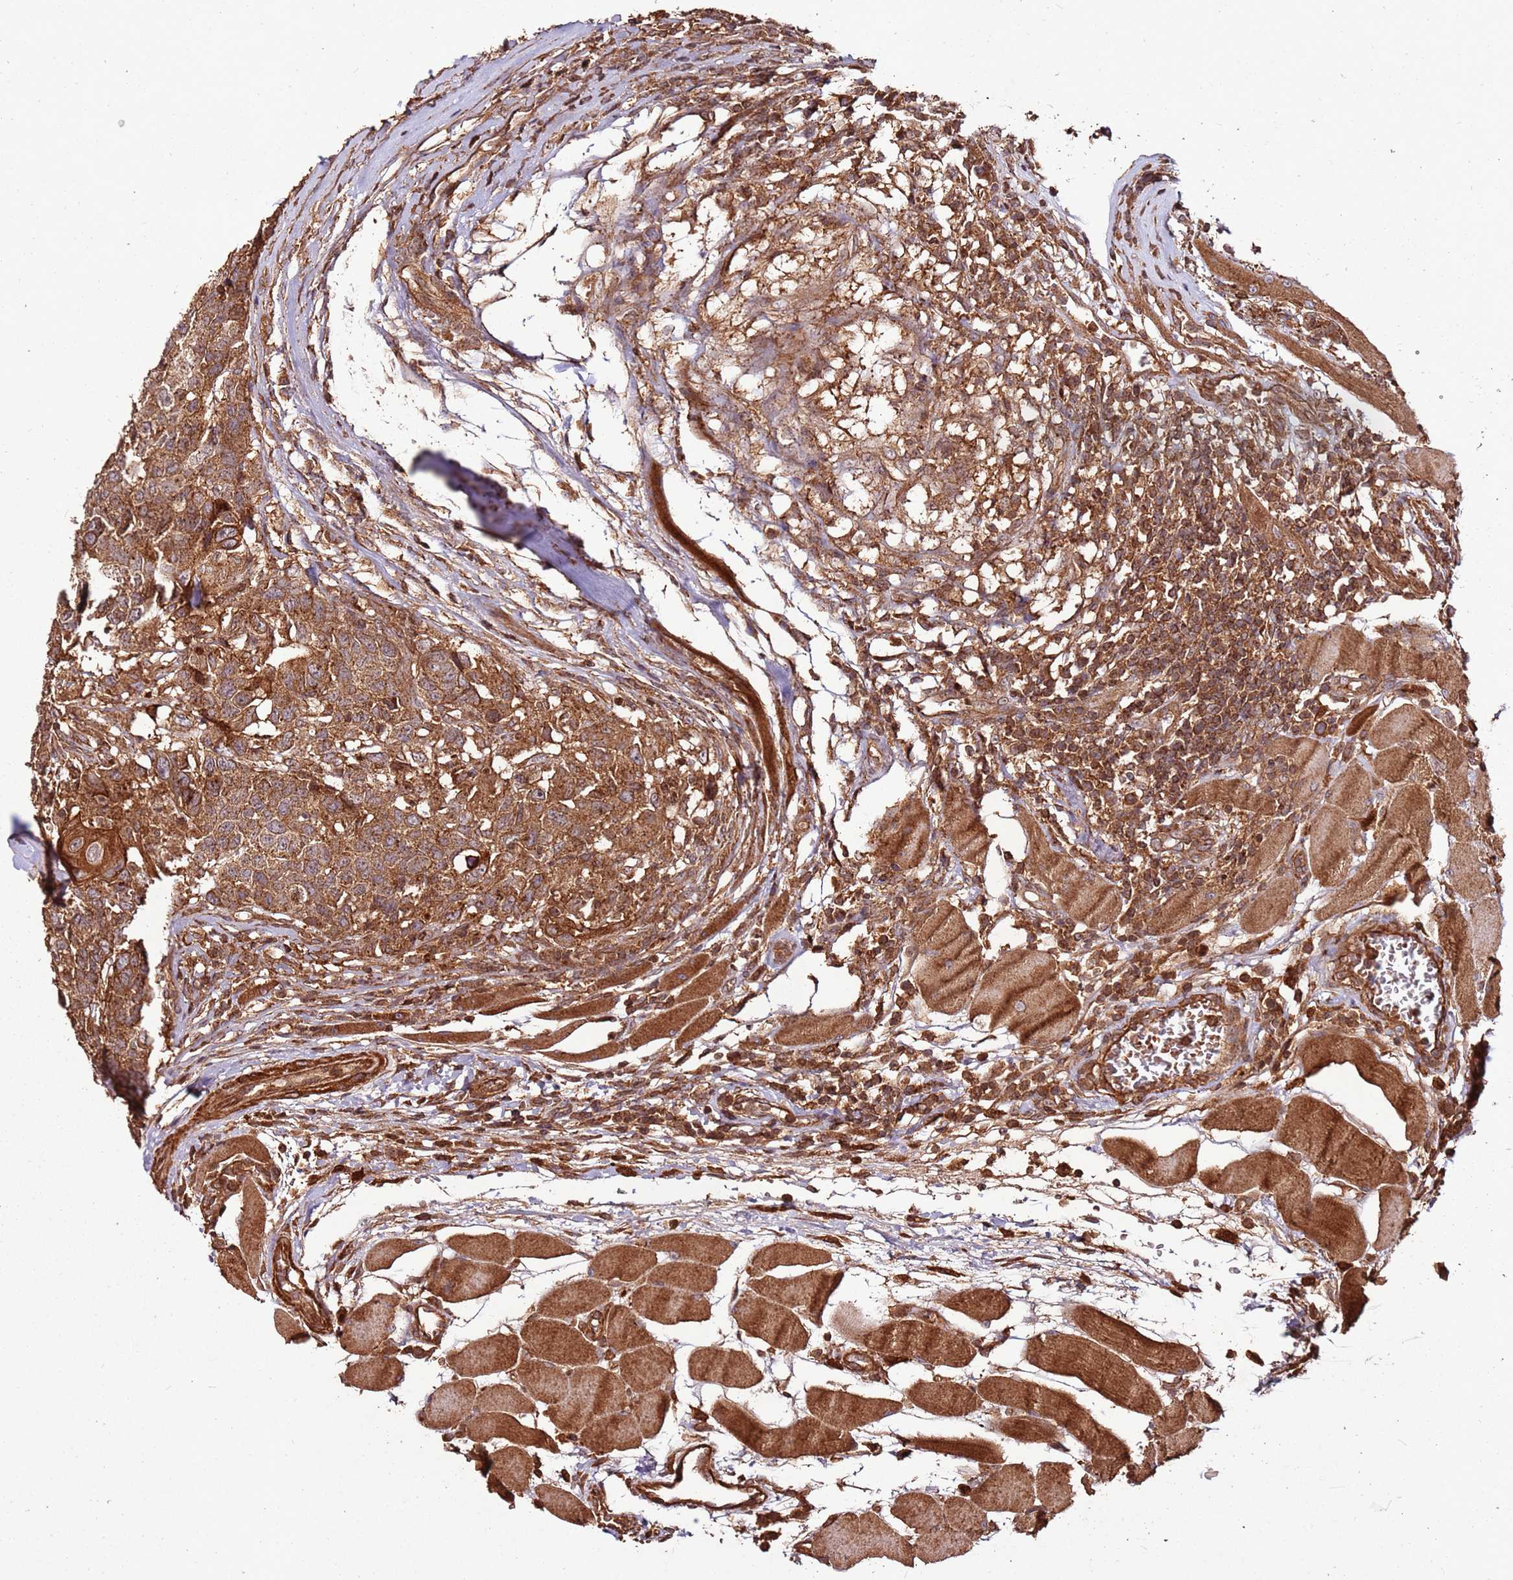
{"staining": {"intensity": "strong", "quantity": ">75%", "location": "cytoplasmic/membranous"}, "tissue": "head and neck cancer", "cell_type": "Tumor cells", "image_type": "cancer", "snomed": [{"axis": "morphology", "description": "Squamous cell carcinoma, NOS"}, {"axis": "topography", "description": "Head-Neck"}], "caption": "Tumor cells show high levels of strong cytoplasmic/membranous staining in approximately >75% of cells in head and neck cancer.", "gene": "FAM186A", "patient": {"sex": "male", "age": 66}}